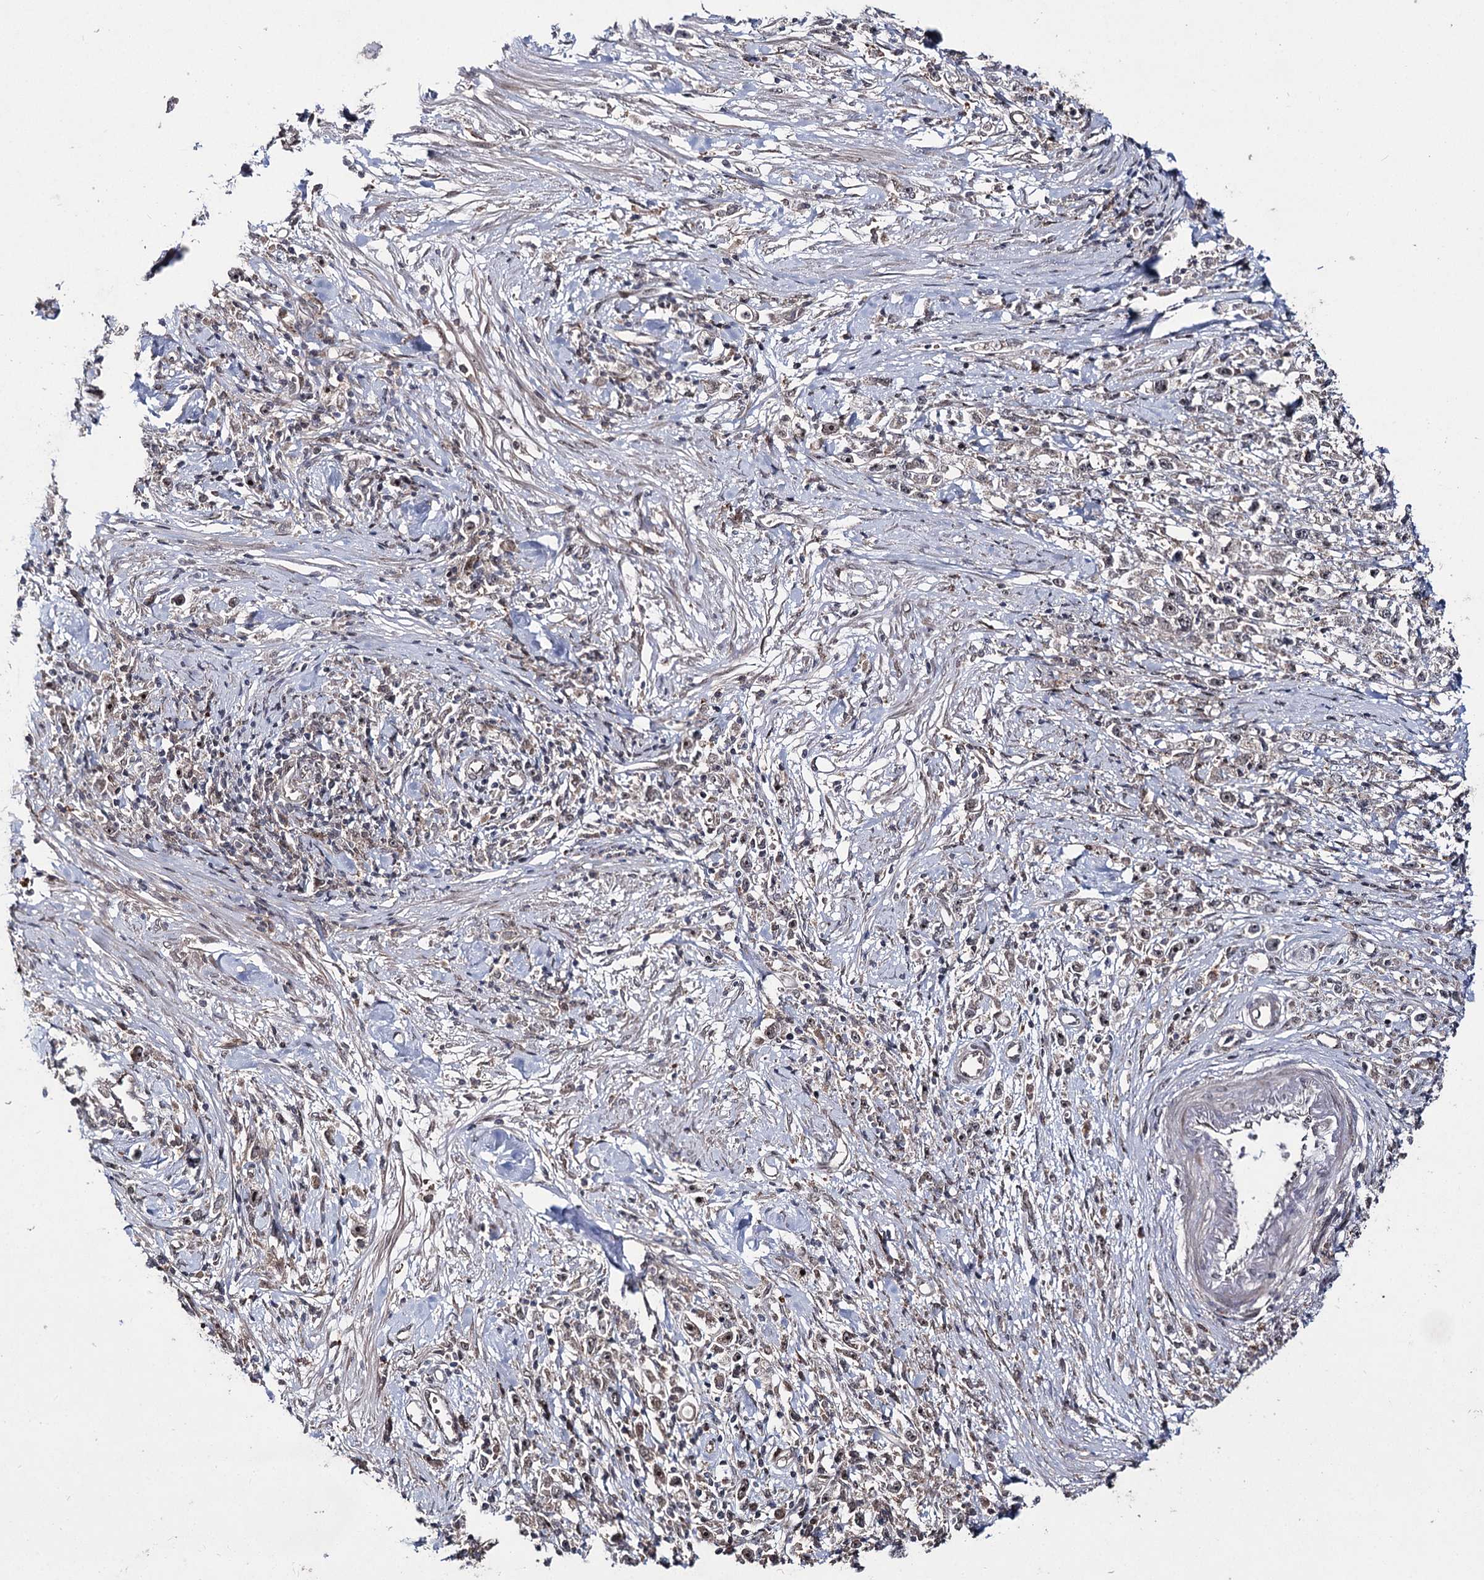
{"staining": {"intensity": "weak", "quantity": ">75%", "location": "nuclear"}, "tissue": "stomach cancer", "cell_type": "Tumor cells", "image_type": "cancer", "snomed": [{"axis": "morphology", "description": "Adenocarcinoma, NOS"}, {"axis": "topography", "description": "Stomach"}], "caption": "IHC micrograph of neoplastic tissue: human stomach cancer stained using IHC displays low levels of weak protein expression localized specifically in the nuclear of tumor cells, appearing as a nuclear brown color.", "gene": "MKNK2", "patient": {"sex": "female", "age": 59}}